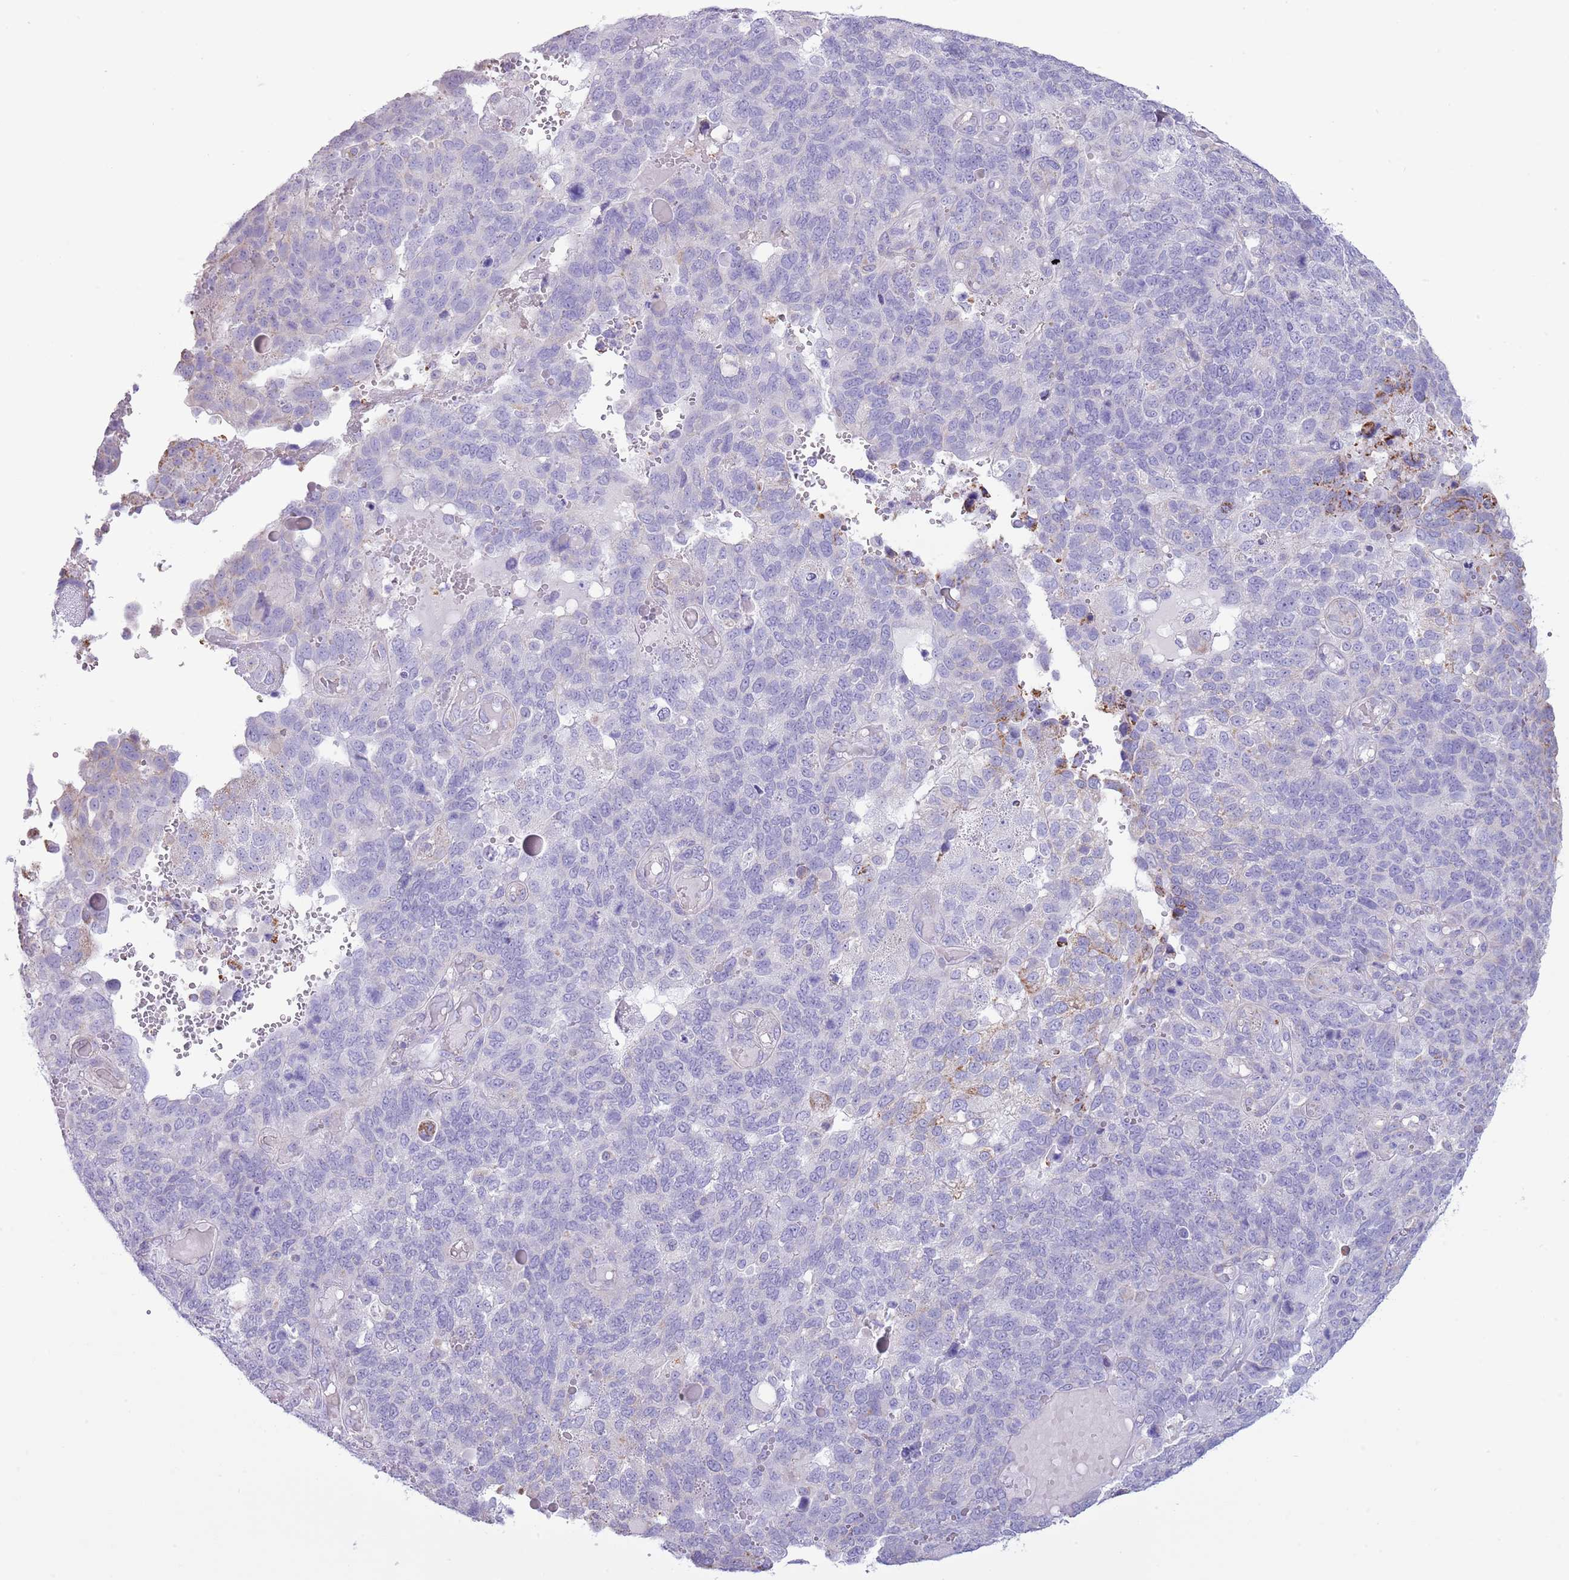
{"staining": {"intensity": "negative", "quantity": "none", "location": "none"}, "tissue": "endometrial cancer", "cell_type": "Tumor cells", "image_type": "cancer", "snomed": [{"axis": "morphology", "description": "Adenocarcinoma, NOS"}, {"axis": "topography", "description": "Endometrium"}], "caption": "This is an immunohistochemistry histopathology image of endometrial adenocarcinoma. There is no expression in tumor cells.", "gene": "SLC23A1", "patient": {"sex": "female", "age": 66}}